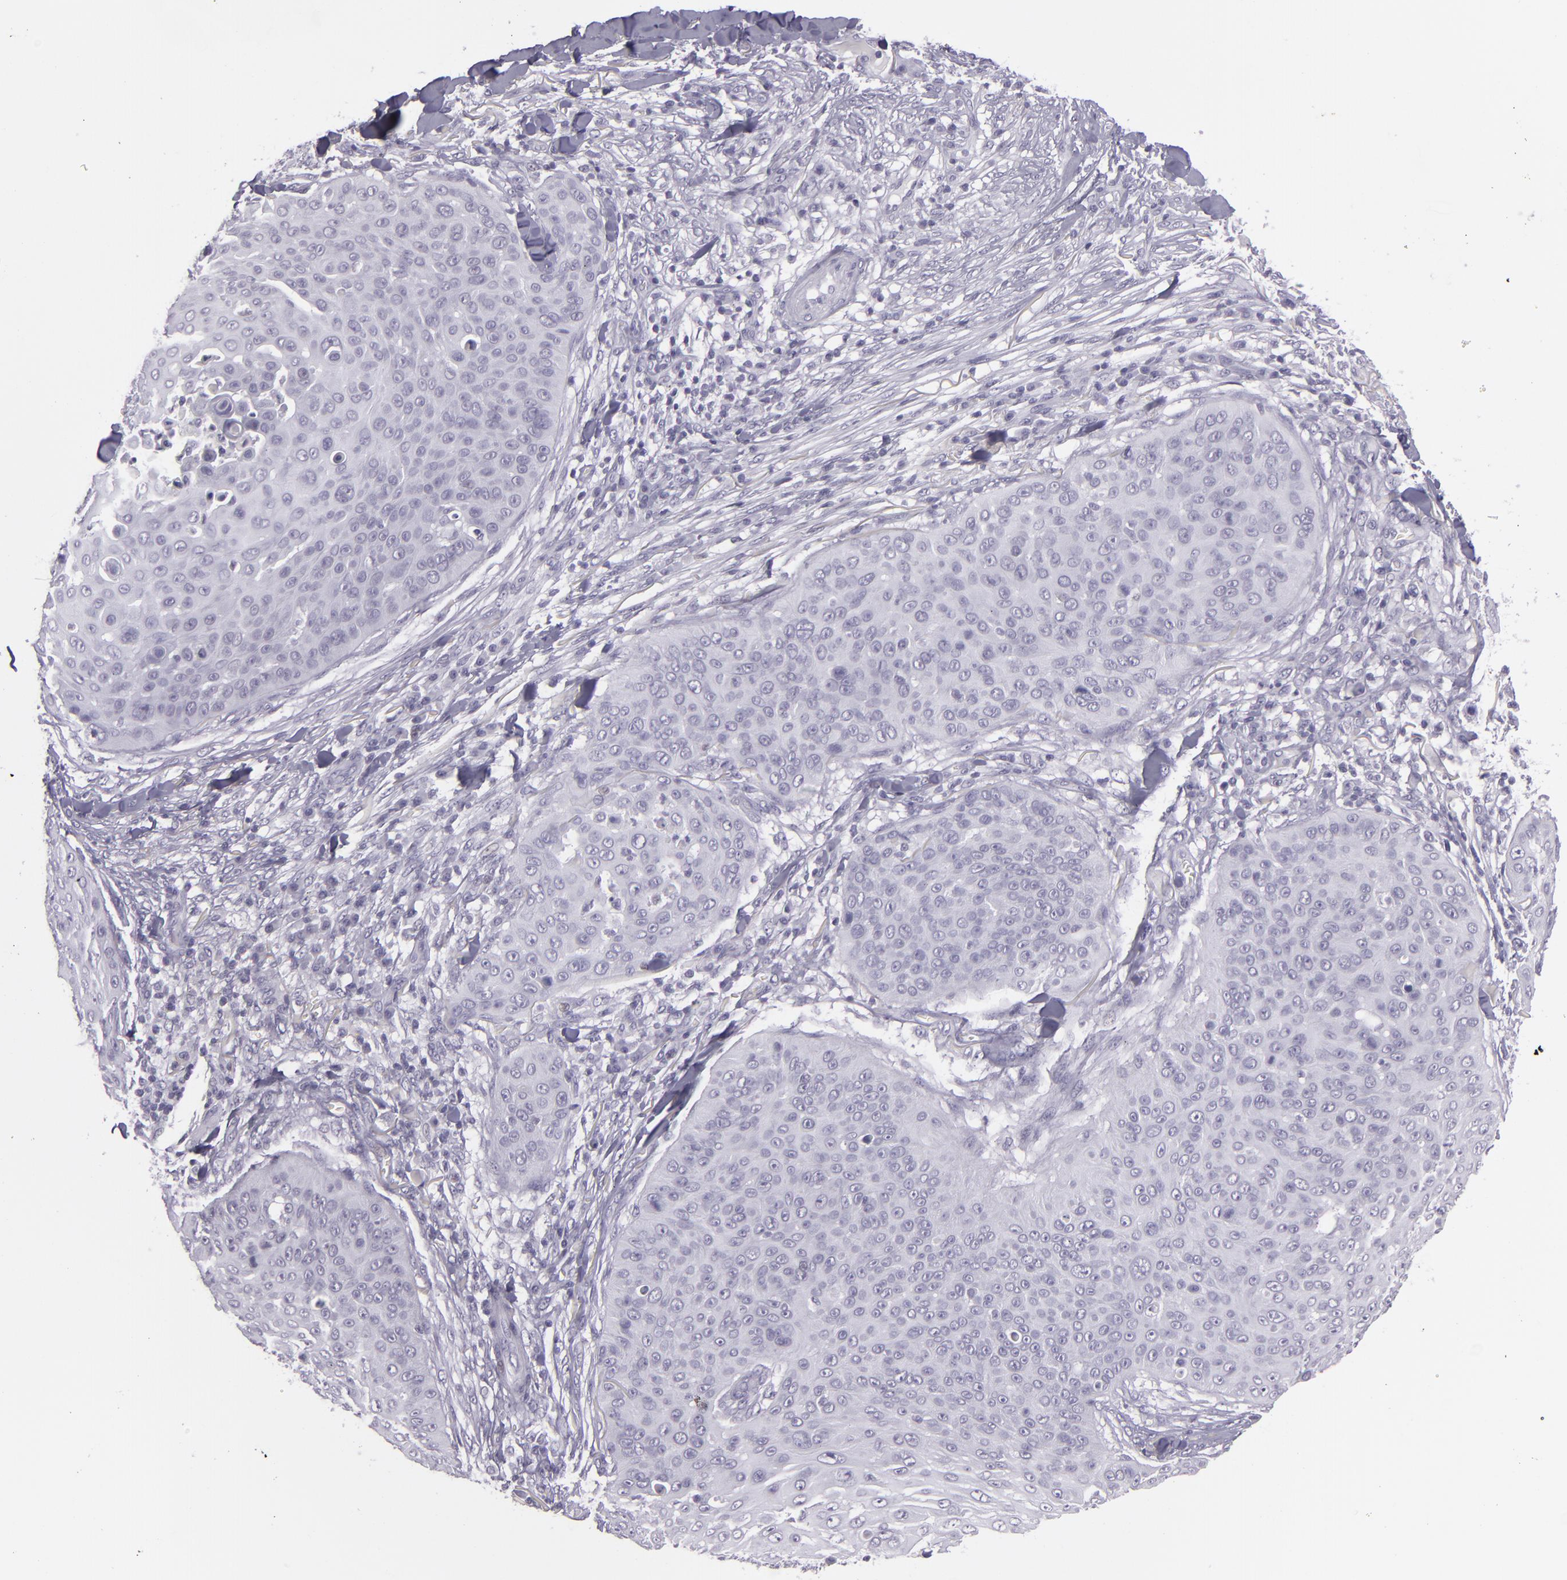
{"staining": {"intensity": "negative", "quantity": "none", "location": "none"}, "tissue": "skin cancer", "cell_type": "Tumor cells", "image_type": "cancer", "snomed": [{"axis": "morphology", "description": "Squamous cell carcinoma, NOS"}, {"axis": "topography", "description": "Skin"}], "caption": "Human squamous cell carcinoma (skin) stained for a protein using immunohistochemistry (IHC) exhibits no expression in tumor cells.", "gene": "MCM3", "patient": {"sex": "male", "age": 82}}